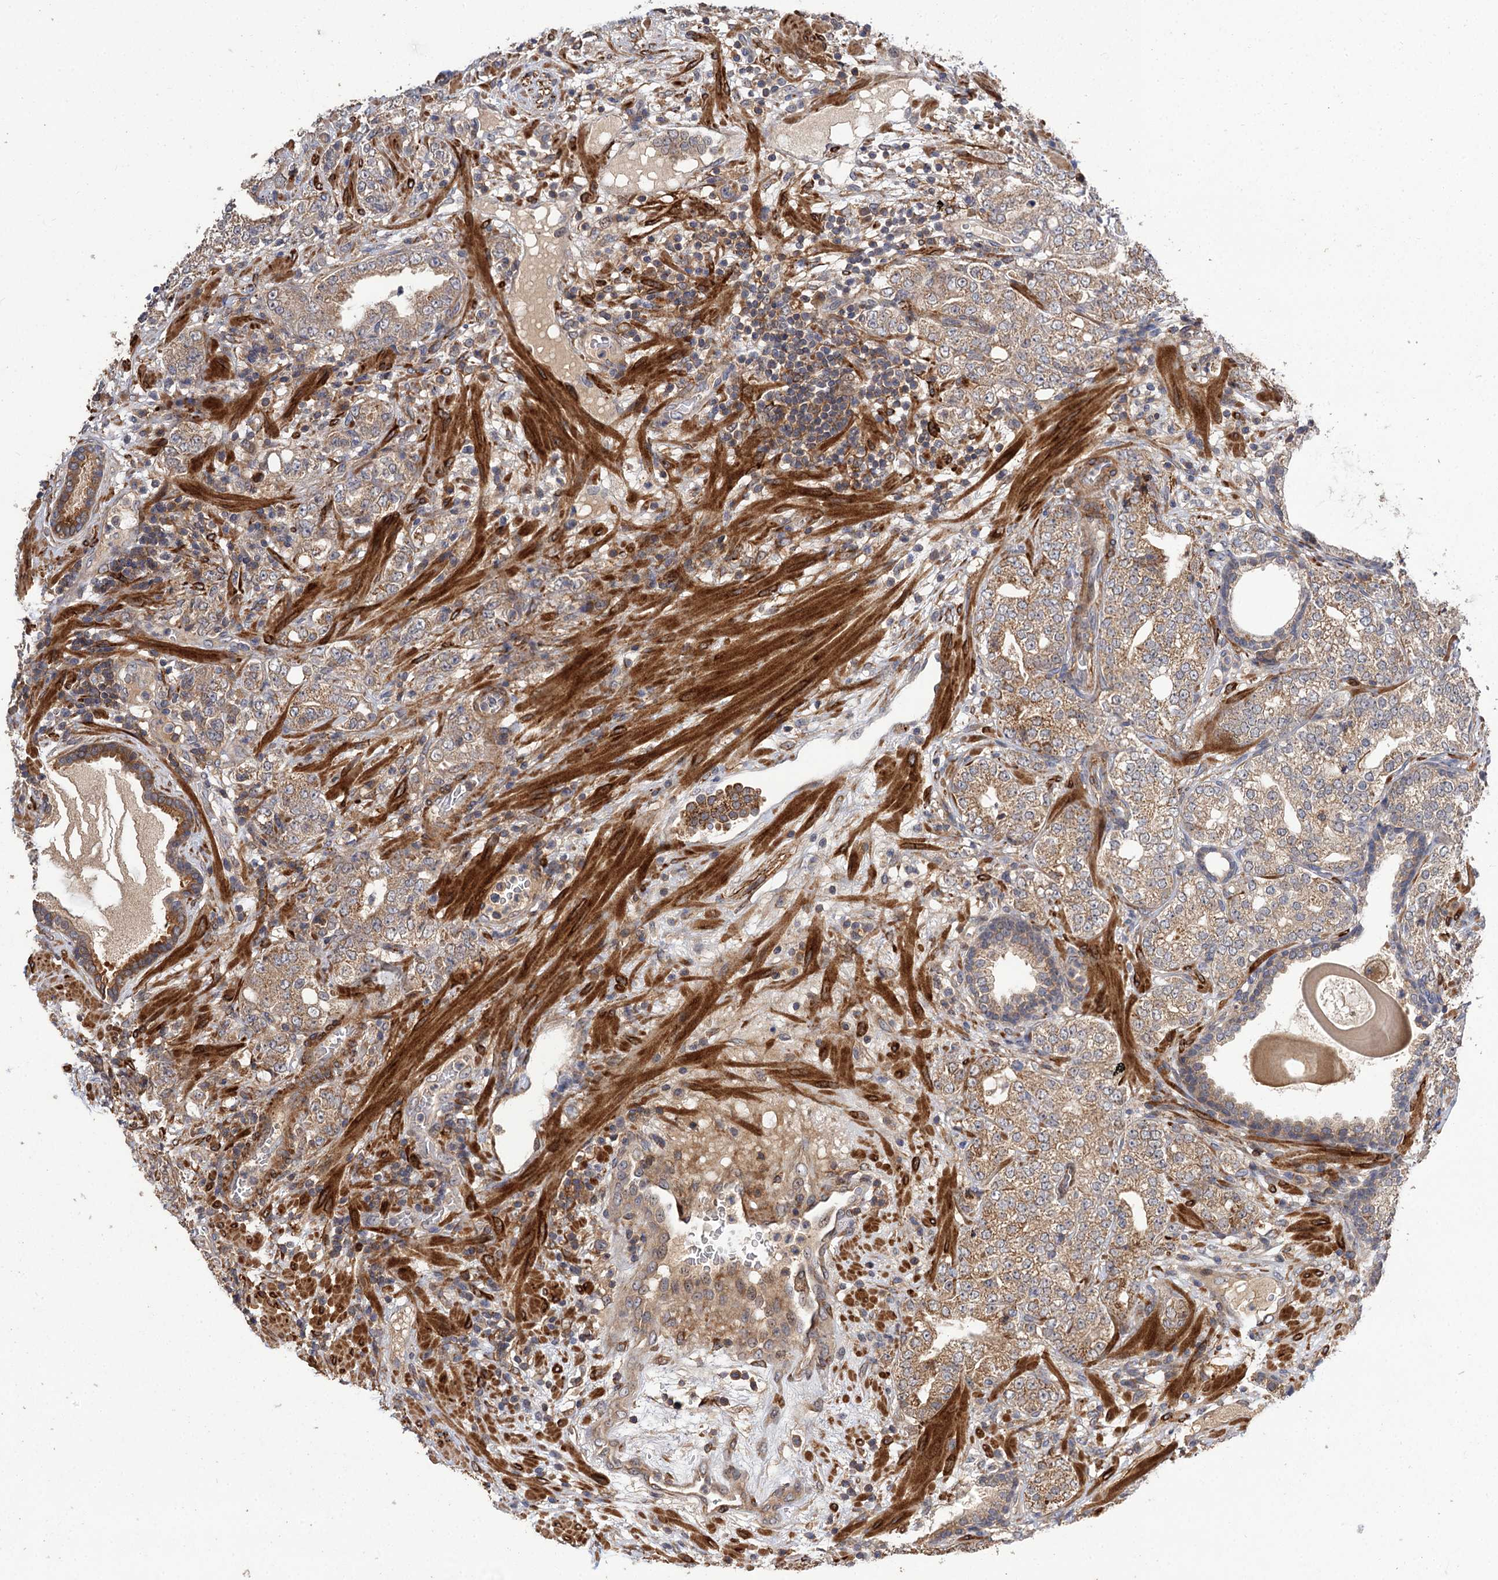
{"staining": {"intensity": "moderate", "quantity": "25%-75%", "location": "cytoplasmic/membranous"}, "tissue": "prostate cancer", "cell_type": "Tumor cells", "image_type": "cancer", "snomed": [{"axis": "morphology", "description": "Adenocarcinoma, High grade"}, {"axis": "topography", "description": "Prostate"}], "caption": "High-grade adenocarcinoma (prostate) was stained to show a protein in brown. There is medium levels of moderate cytoplasmic/membranous expression in approximately 25%-75% of tumor cells.", "gene": "FBXW8", "patient": {"sex": "male", "age": 64}}